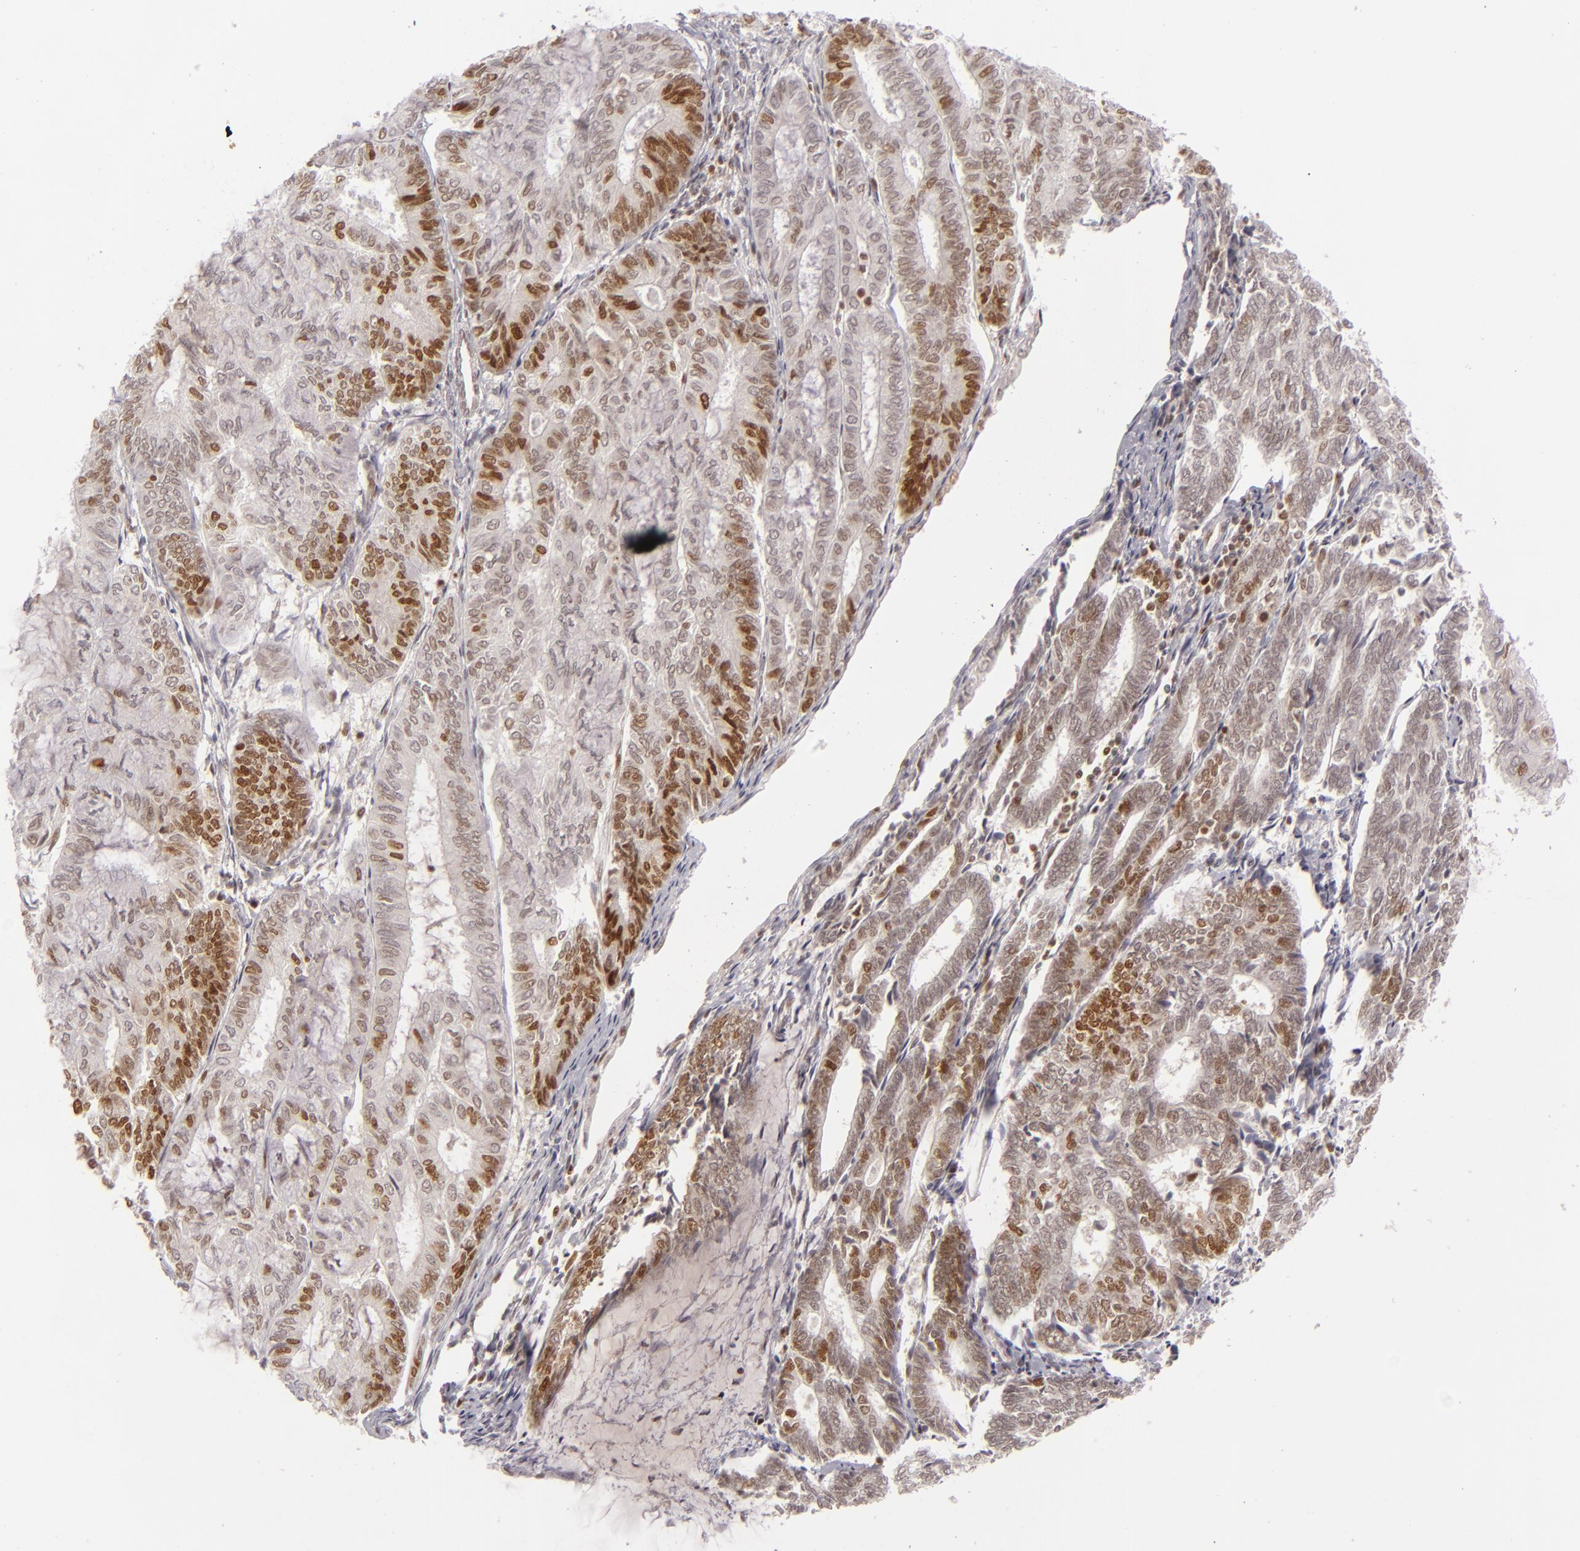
{"staining": {"intensity": "strong", "quantity": "25%-75%", "location": "nuclear"}, "tissue": "endometrial cancer", "cell_type": "Tumor cells", "image_type": "cancer", "snomed": [{"axis": "morphology", "description": "Adenocarcinoma, NOS"}, {"axis": "topography", "description": "Endometrium"}], "caption": "A high-resolution micrograph shows IHC staining of adenocarcinoma (endometrial), which demonstrates strong nuclear staining in approximately 25%-75% of tumor cells.", "gene": "FEN1", "patient": {"sex": "female", "age": 59}}